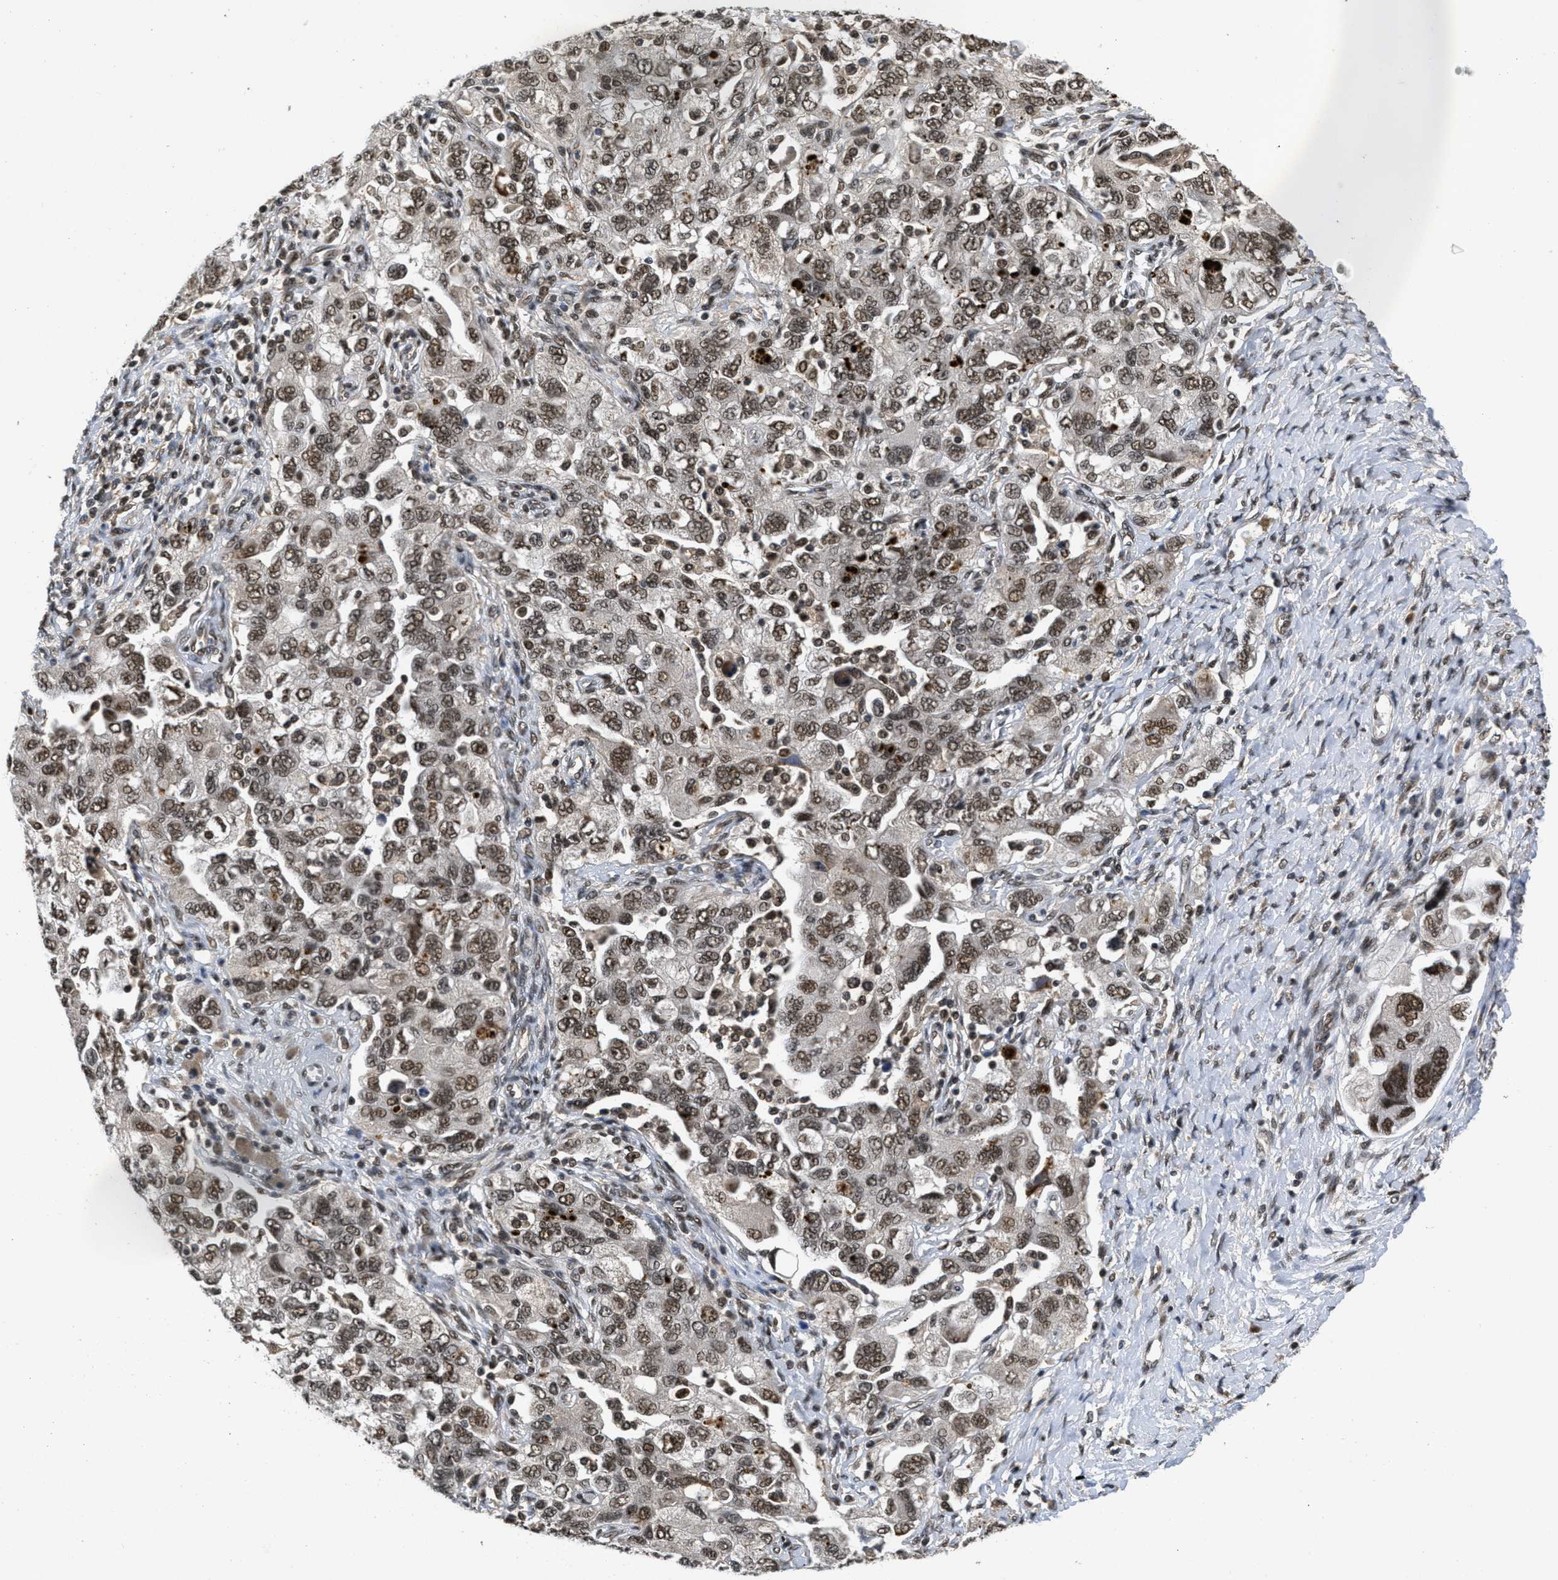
{"staining": {"intensity": "moderate", "quantity": ">75%", "location": "nuclear"}, "tissue": "ovarian cancer", "cell_type": "Tumor cells", "image_type": "cancer", "snomed": [{"axis": "morphology", "description": "Carcinoma, NOS"}, {"axis": "morphology", "description": "Cystadenocarcinoma, serous, NOS"}, {"axis": "topography", "description": "Ovary"}], "caption": "Moderate nuclear protein expression is appreciated in approximately >75% of tumor cells in ovarian serous cystadenocarcinoma. The staining was performed using DAB (3,3'-diaminobenzidine) to visualize the protein expression in brown, while the nuclei were stained in blue with hematoxylin (Magnification: 20x).", "gene": "CUL4B", "patient": {"sex": "female", "age": 69}}